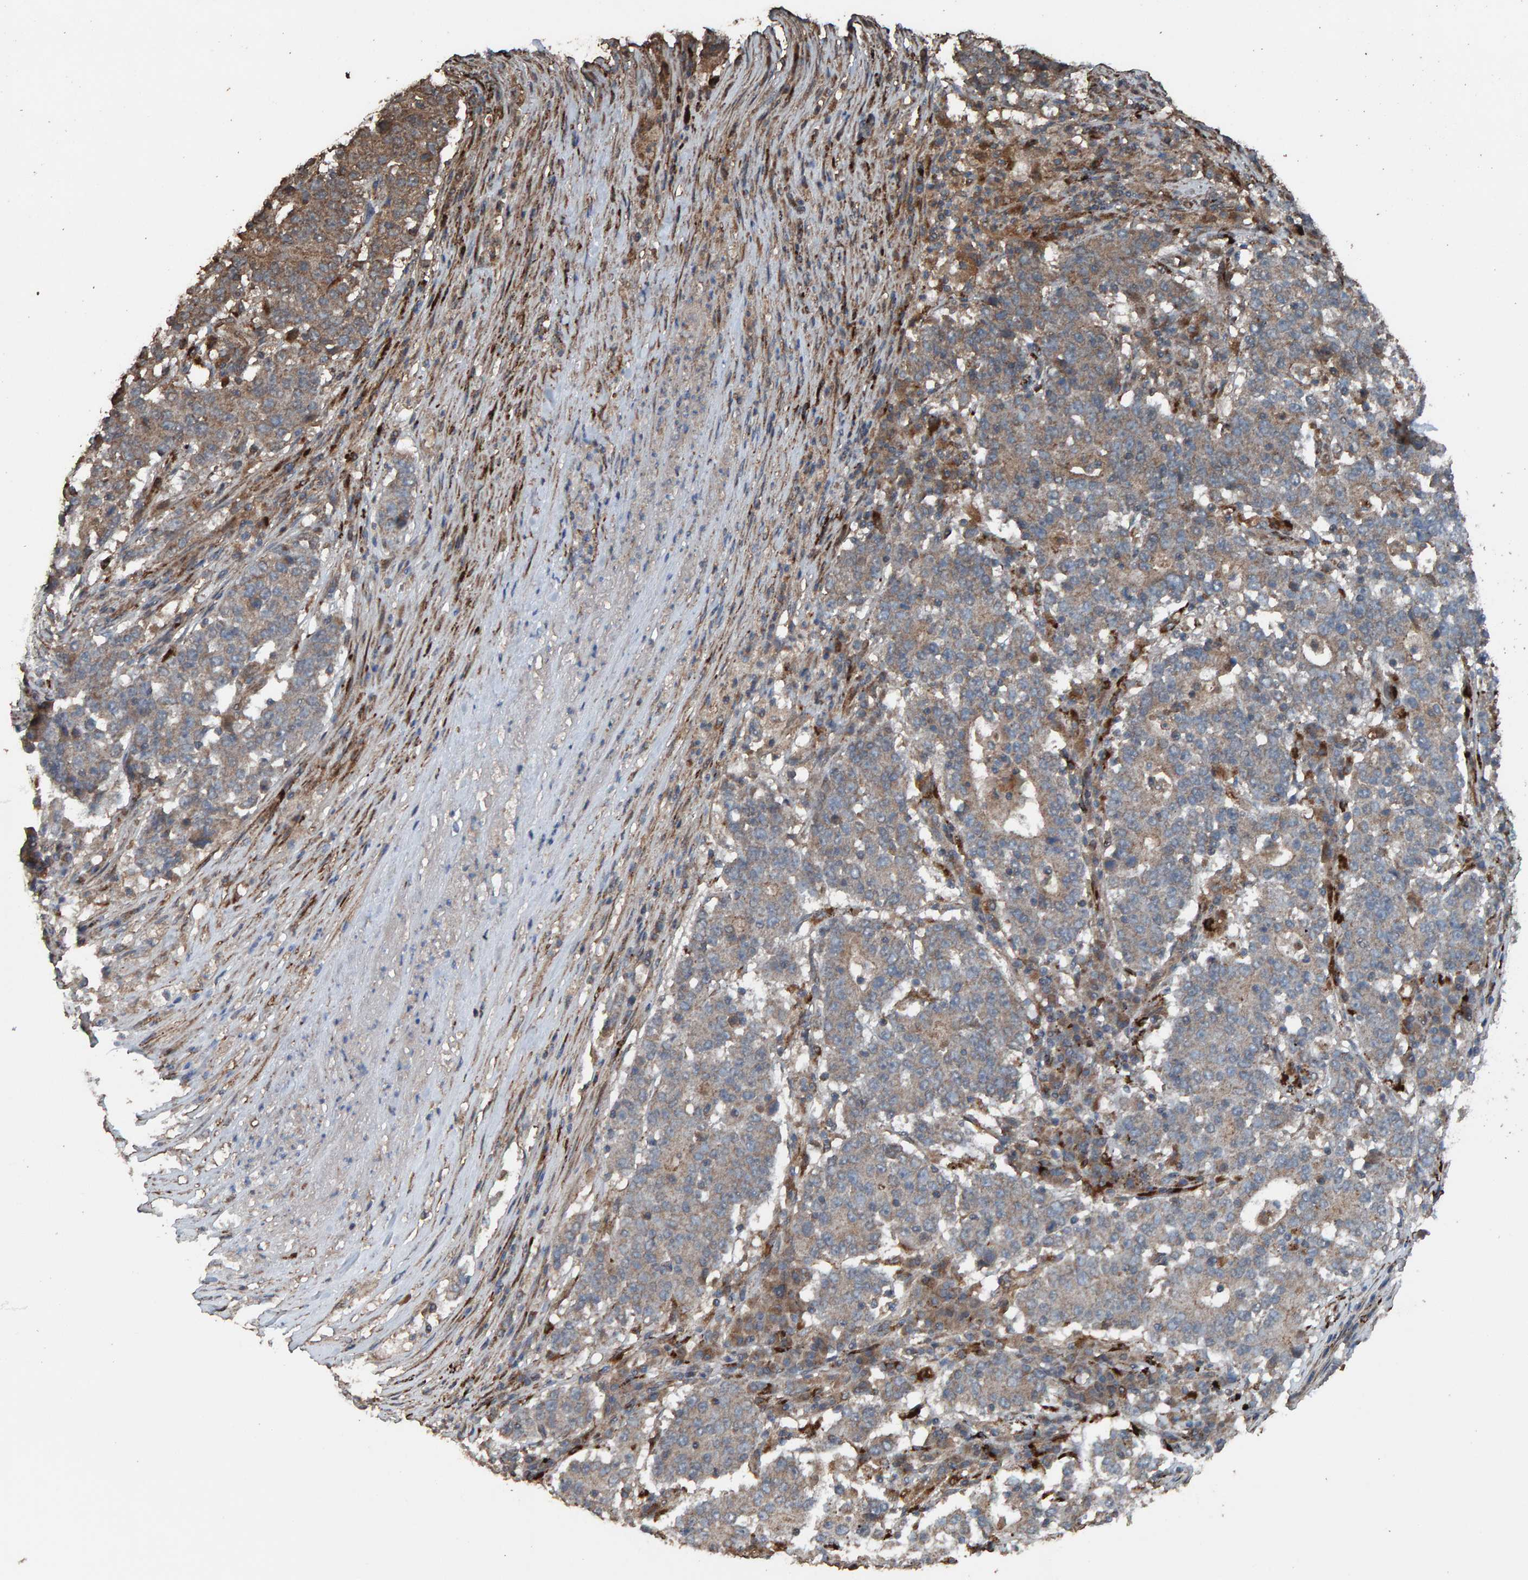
{"staining": {"intensity": "weak", "quantity": ">75%", "location": "cytoplasmic/membranous"}, "tissue": "stomach cancer", "cell_type": "Tumor cells", "image_type": "cancer", "snomed": [{"axis": "morphology", "description": "Adenocarcinoma, NOS"}, {"axis": "topography", "description": "Stomach"}], "caption": "Immunohistochemical staining of stomach adenocarcinoma reveals low levels of weak cytoplasmic/membranous staining in about >75% of tumor cells.", "gene": "DUS1L", "patient": {"sex": "male", "age": 59}}